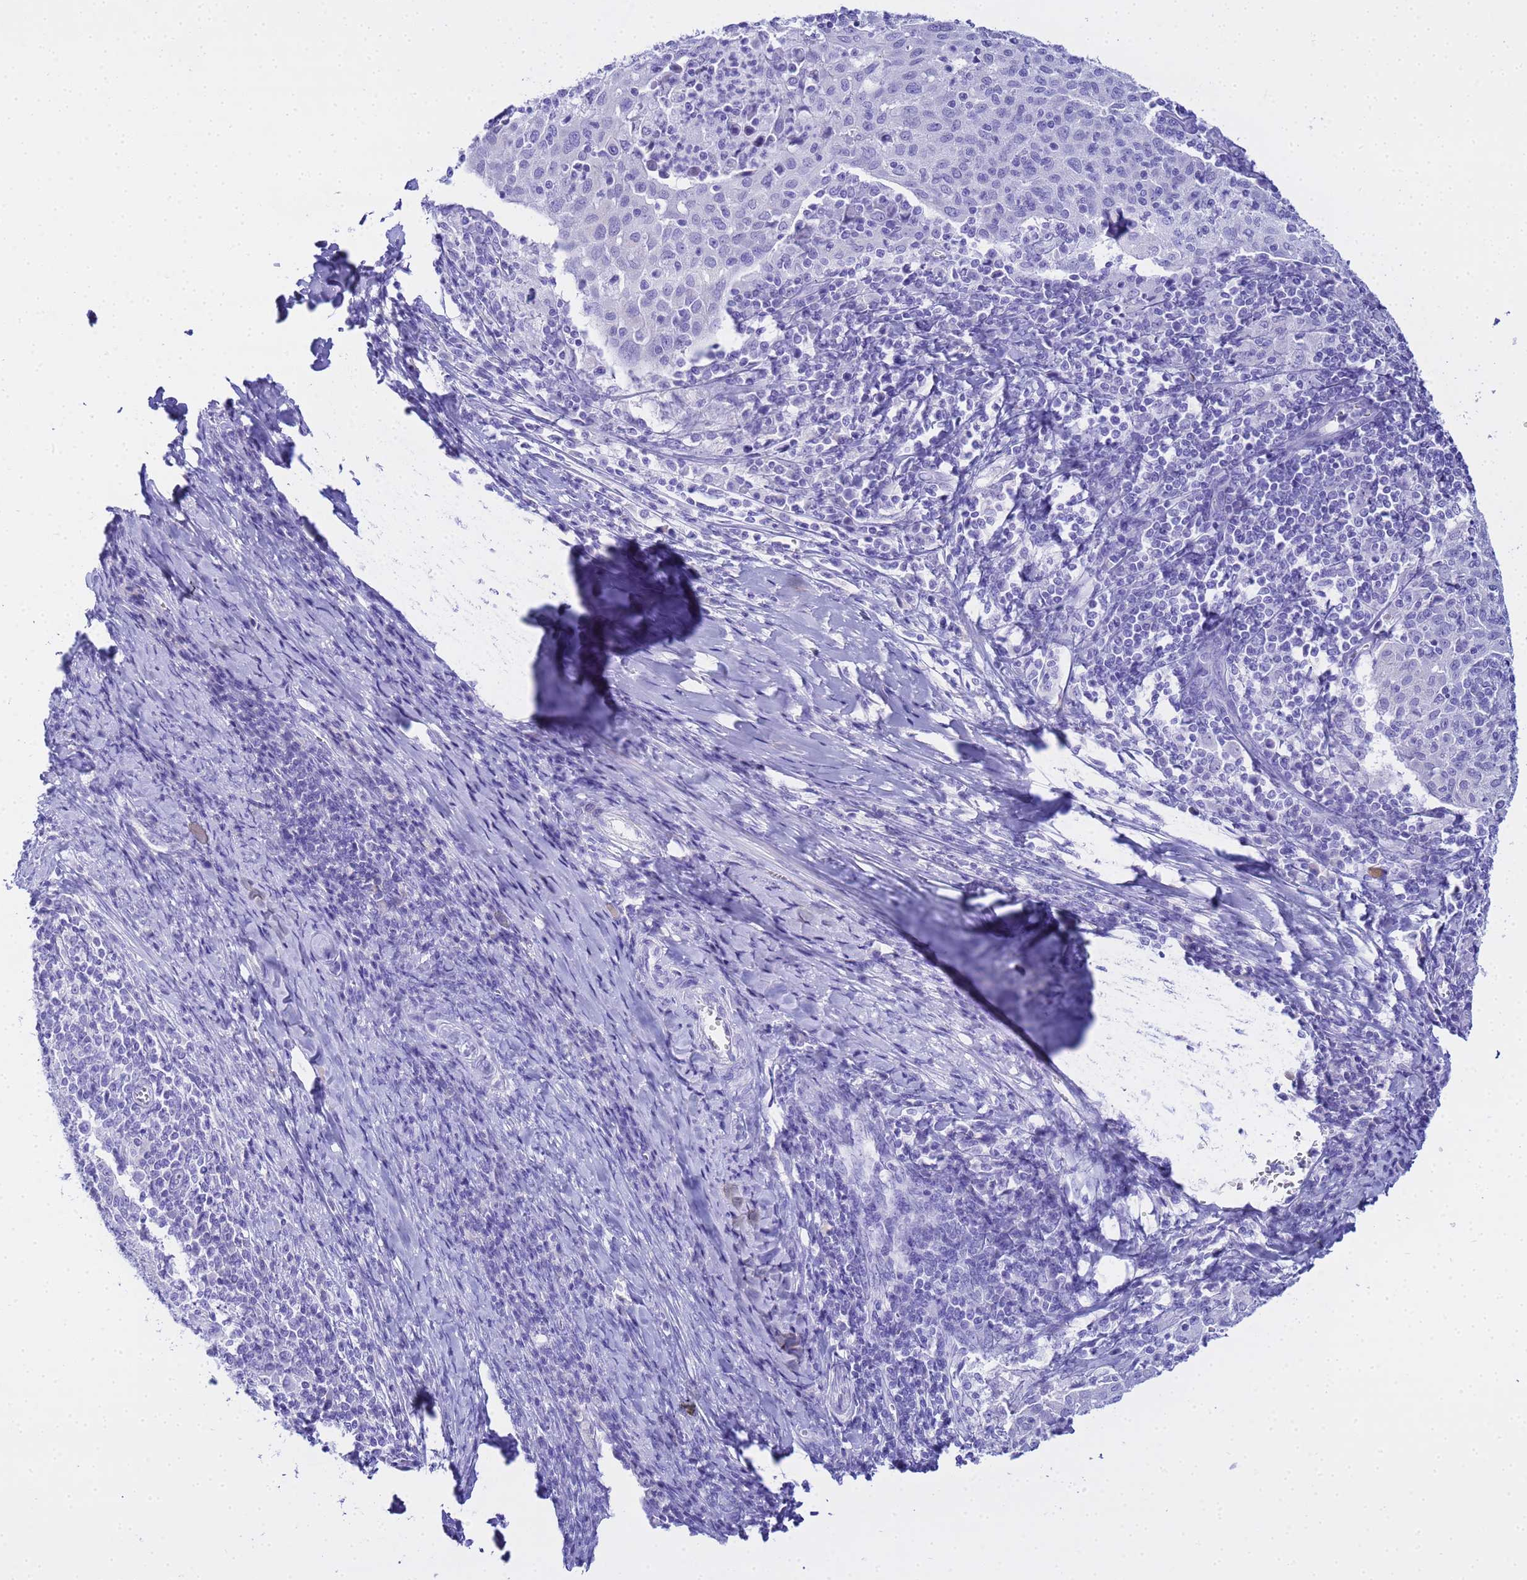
{"staining": {"intensity": "negative", "quantity": "none", "location": "none"}, "tissue": "cervical cancer", "cell_type": "Tumor cells", "image_type": "cancer", "snomed": [{"axis": "morphology", "description": "Squamous cell carcinoma, NOS"}, {"axis": "topography", "description": "Cervix"}], "caption": "DAB (3,3'-diaminobenzidine) immunohistochemical staining of human cervical cancer (squamous cell carcinoma) displays no significant expression in tumor cells.", "gene": "AQP12A", "patient": {"sex": "female", "age": 52}}